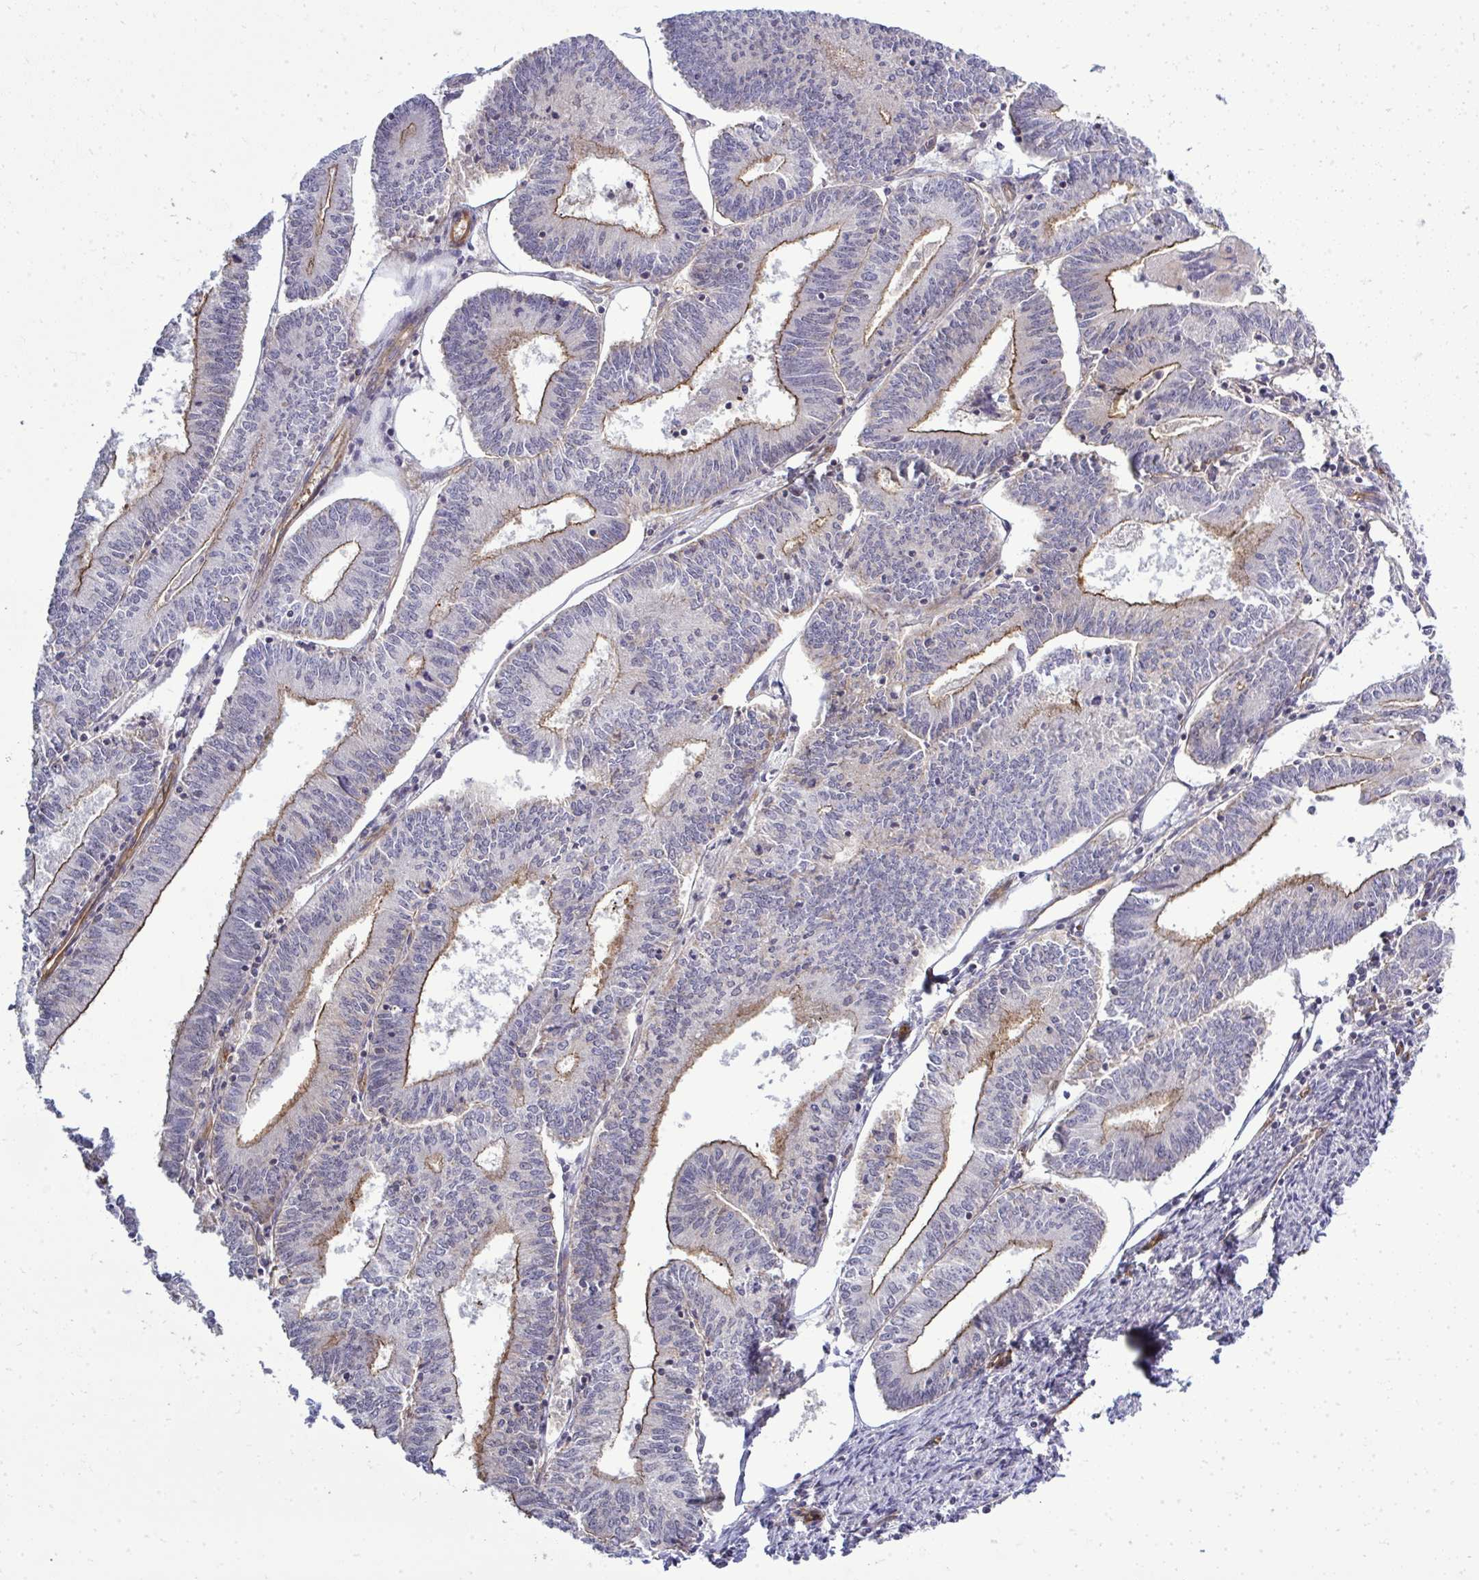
{"staining": {"intensity": "moderate", "quantity": "<25%", "location": "cytoplasmic/membranous"}, "tissue": "endometrial cancer", "cell_type": "Tumor cells", "image_type": "cancer", "snomed": [{"axis": "morphology", "description": "Adenocarcinoma, NOS"}, {"axis": "topography", "description": "Endometrium"}], "caption": "Protein staining by IHC demonstrates moderate cytoplasmic/membranous expression in about <25% of tumor cells in endometrial cancer (adenocarcinoma).", "gene": "FUT10", "patient": {"sex": "female", "age": 61}}